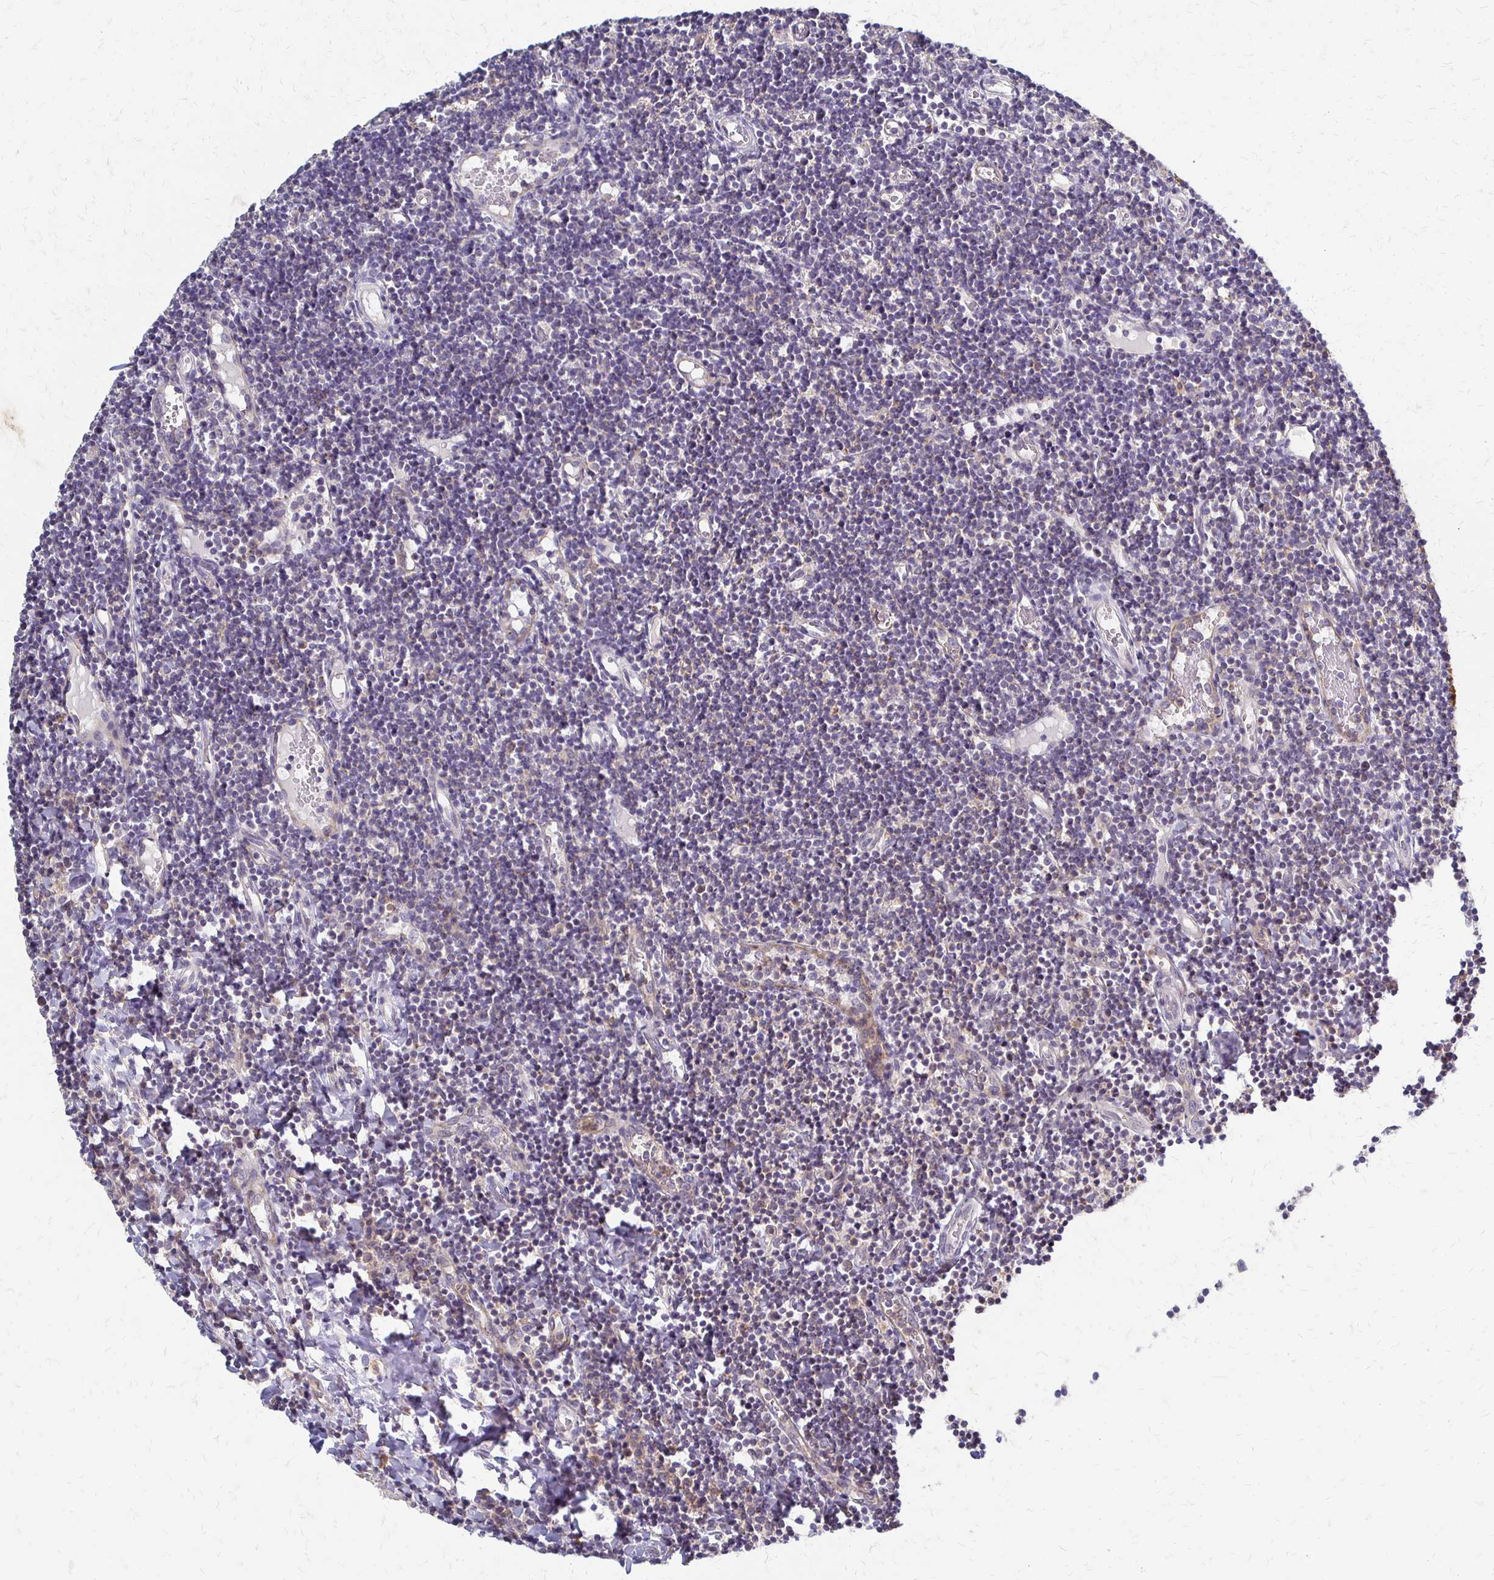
{"staining": {"intensity": "negative", "quantity": "none", "location": "none"}, "tissue": "tonsil", "cell_type": "Germinal center cells", "image_type": "normal", "snomed": [{"axis": "morphology", "description": "Normal tissue, NOS"}, {"axis": "topography", "description": "Tonsil"}], "caption": "High power microscopy image of an immunohistochemistry (IHC) histopathology image of normal tonsil, revealing no significant expression in germinal center cells. Brightfield microscopy of immunohistochemistry stained with DAB (brown) and hematoxylin (blue), captured at high magnification.", "gene": "SLC9A9", "patient": {"sex": "female", "age": 10}}